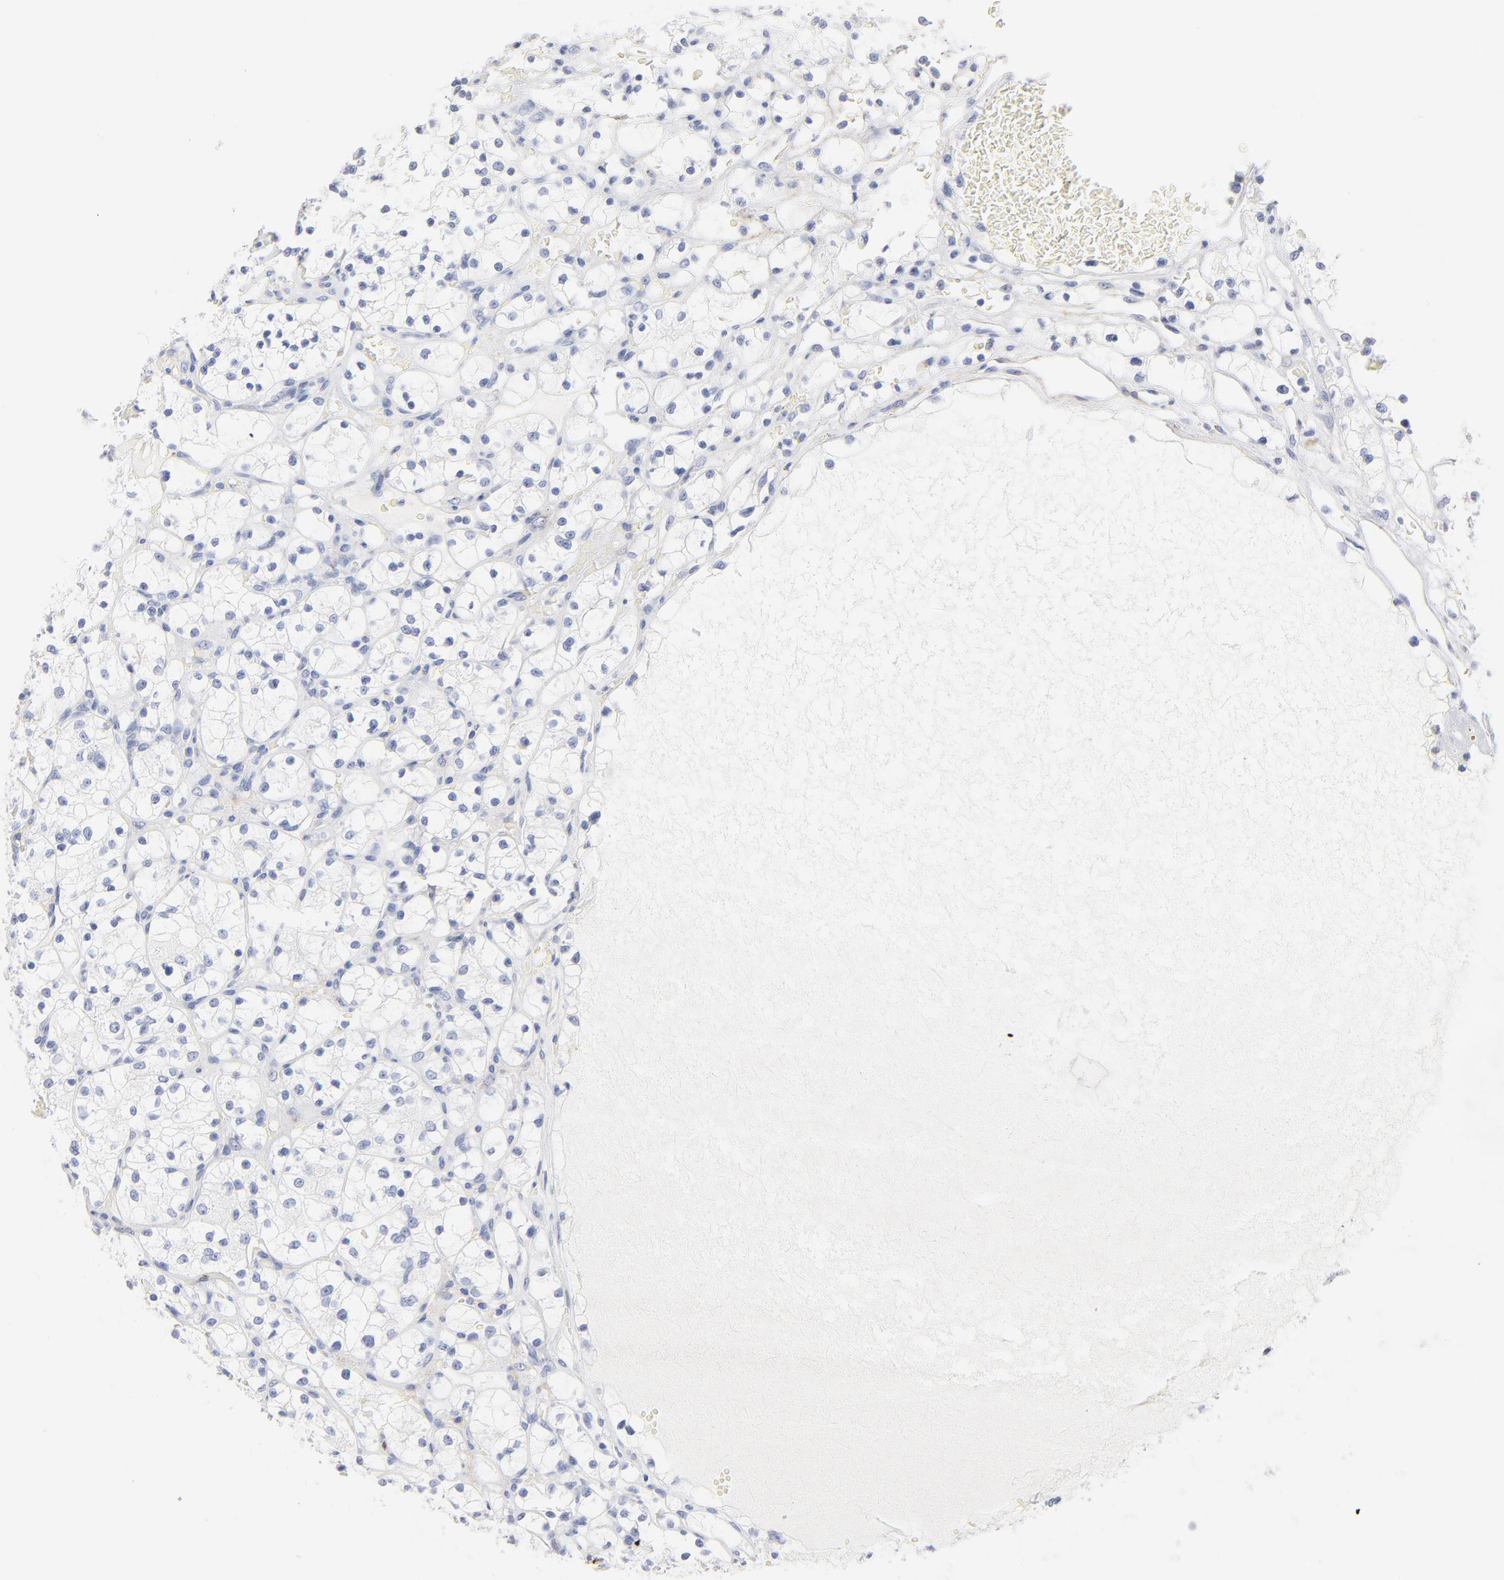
{"staining": {"intensity": "negative", "quantity": "none", "location": "none"}, "tissue": "renal cancer", "cell_type": "Tumor cells", "image_type": "cancer", "snomed": [{"axis": "morphology", "description": "Adenocarcinoma, NOS"}, {"axis": "topography", "description": "Kidney"}], "caption": "IHC of renal cancer shows no staining in tumor cells.", "gene": "AGTR1", "patient": {"sex": "female", "age": 60}}